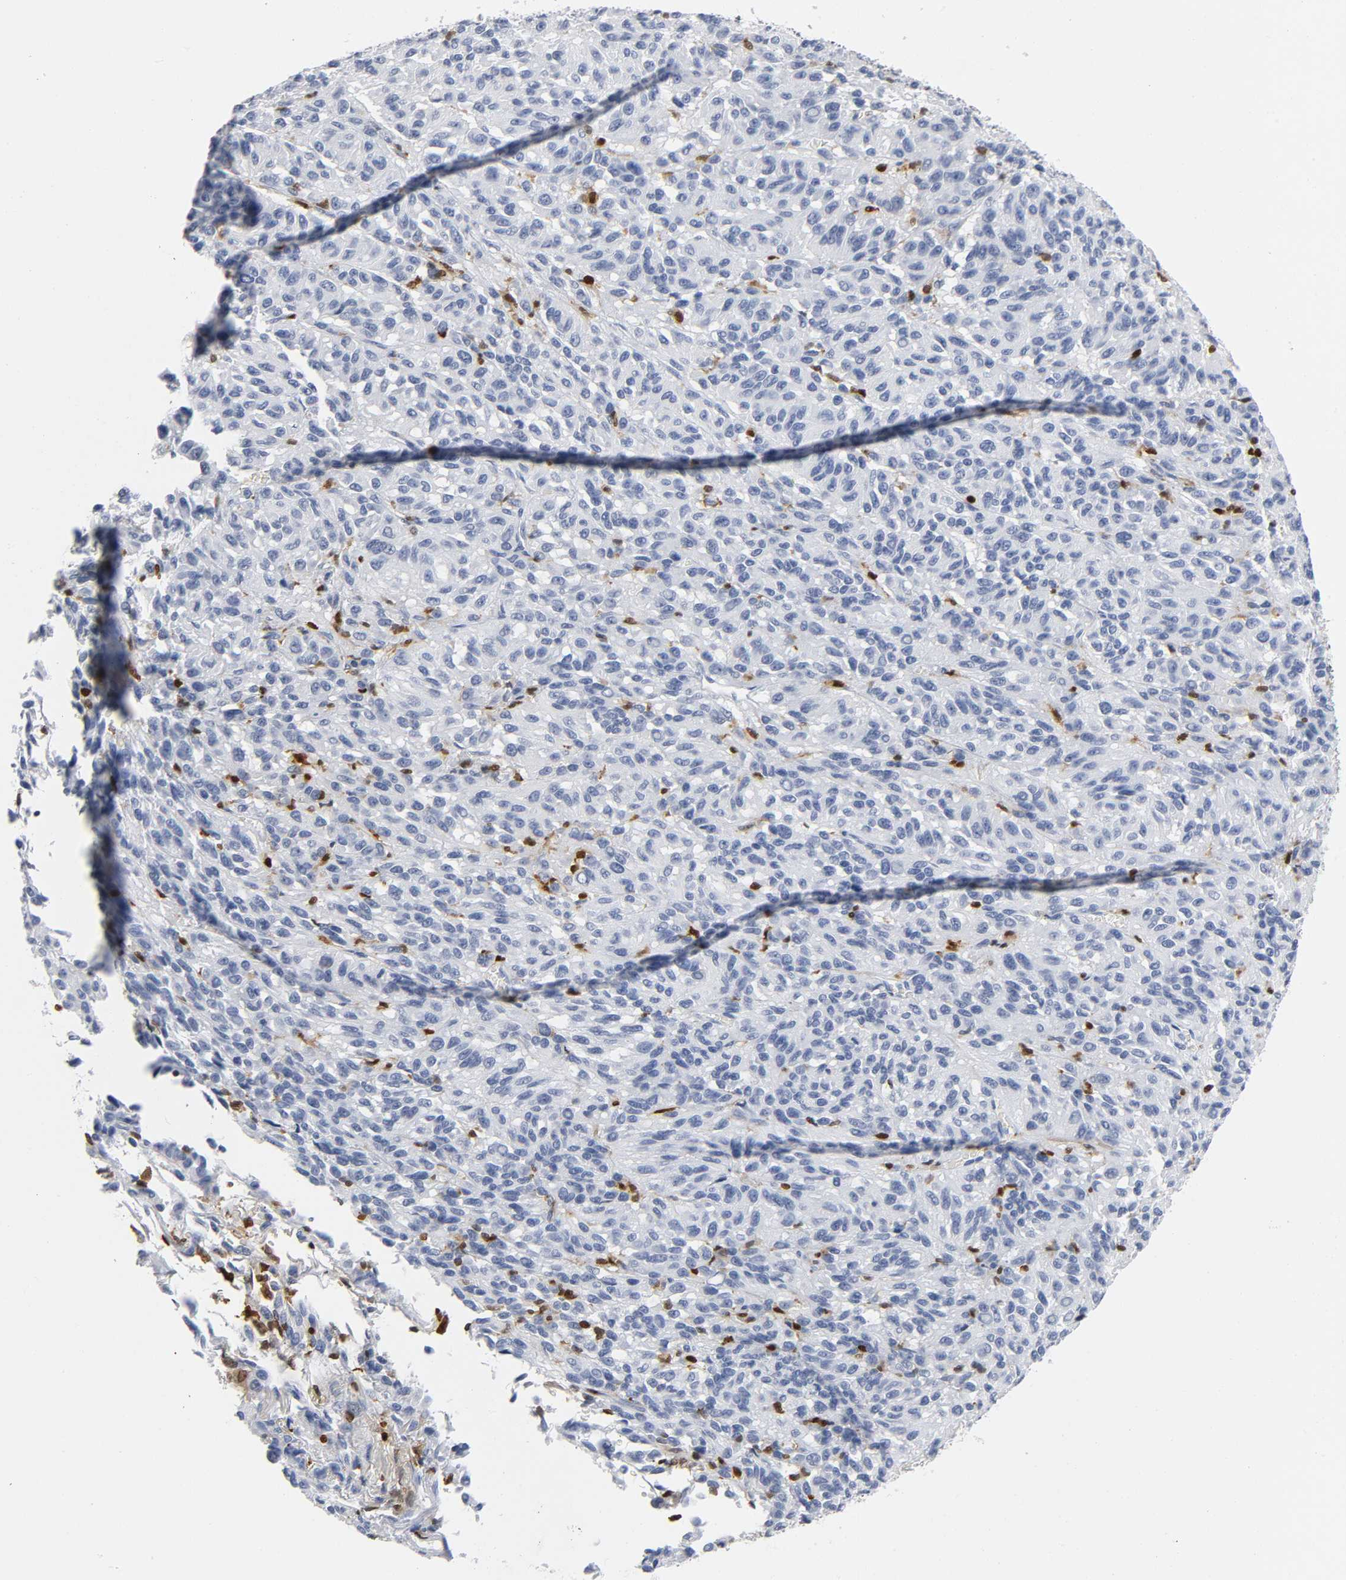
{"staining": {"intensity": "negative", "quantity": "none", "location": "none"}, "tissue": "melanoma", "cell_type": "Tumor cells", "image_type": "cancer", "snomed": [{"axis": "morphology", "description": "Malignant melanoma, Metastatic site"}, {"axis": "topography", "description": "Lung"}], "caption": "A micrograph of human melanoma is negative for staining in tumor cells.", "gene": "DOK2", "patient": {"sex": "male", "age": 64}}